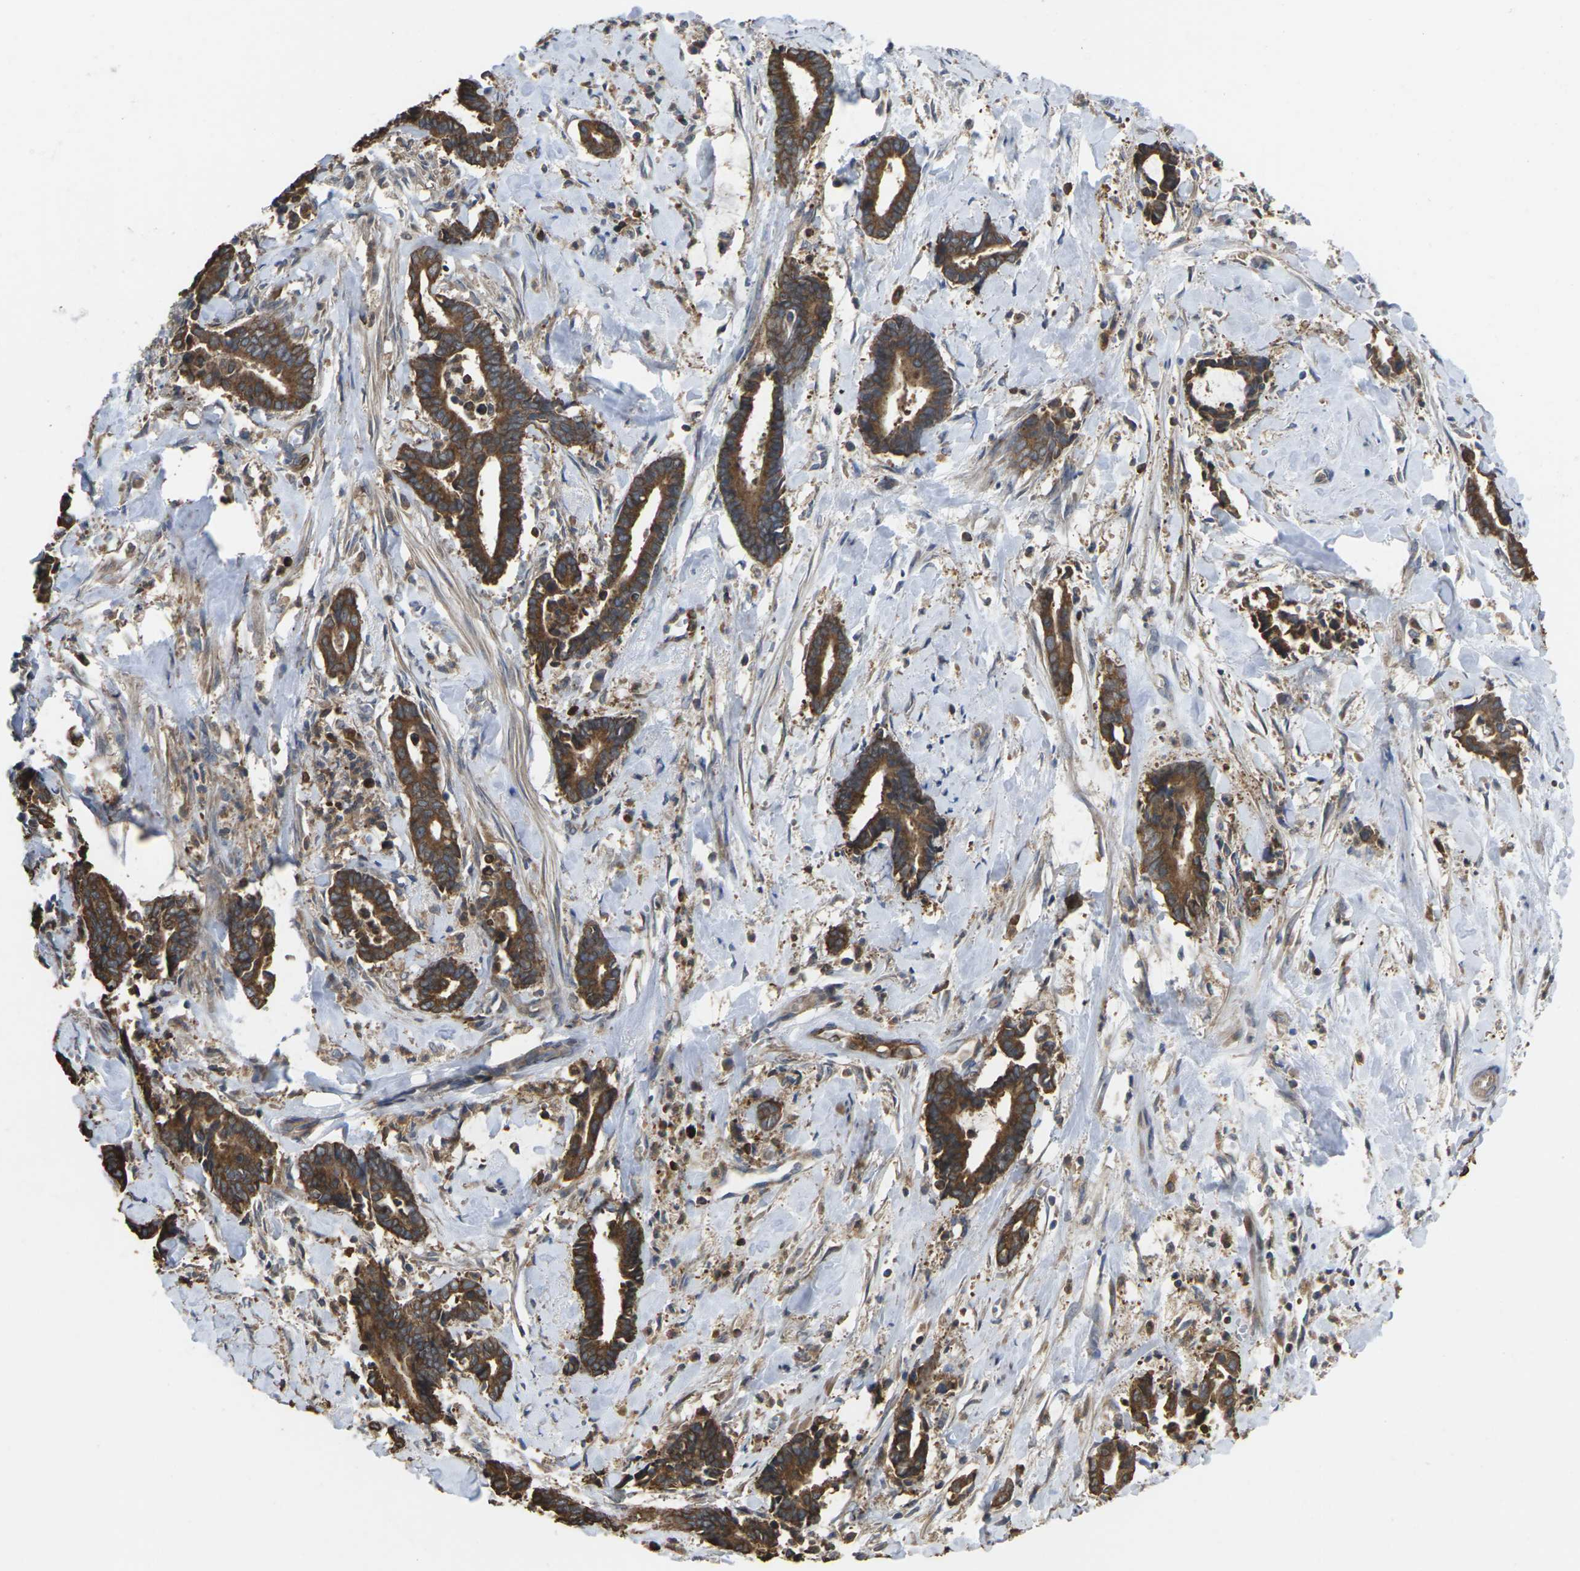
{"staining": {"intensity": "strong", "quantity": ">75%", "location": "cytoplasmic/membranous"}, "tissue": "cervical cancer", "cell_type": "Tumor cells", "image_type": "cancer", "snomed": [{"axis": "morphology", "description": "Adenocarcinoma, NOS"}, {"axis": "topography", "description": "Cervix"}], "caption": "A brown stain shows strong cytoplasmic/membranous staining of a protein in human adenocarcinoma (cervical) tumor cells.", "gene": "TIAM1", "patient": {"sex": "female", "age": 44}}